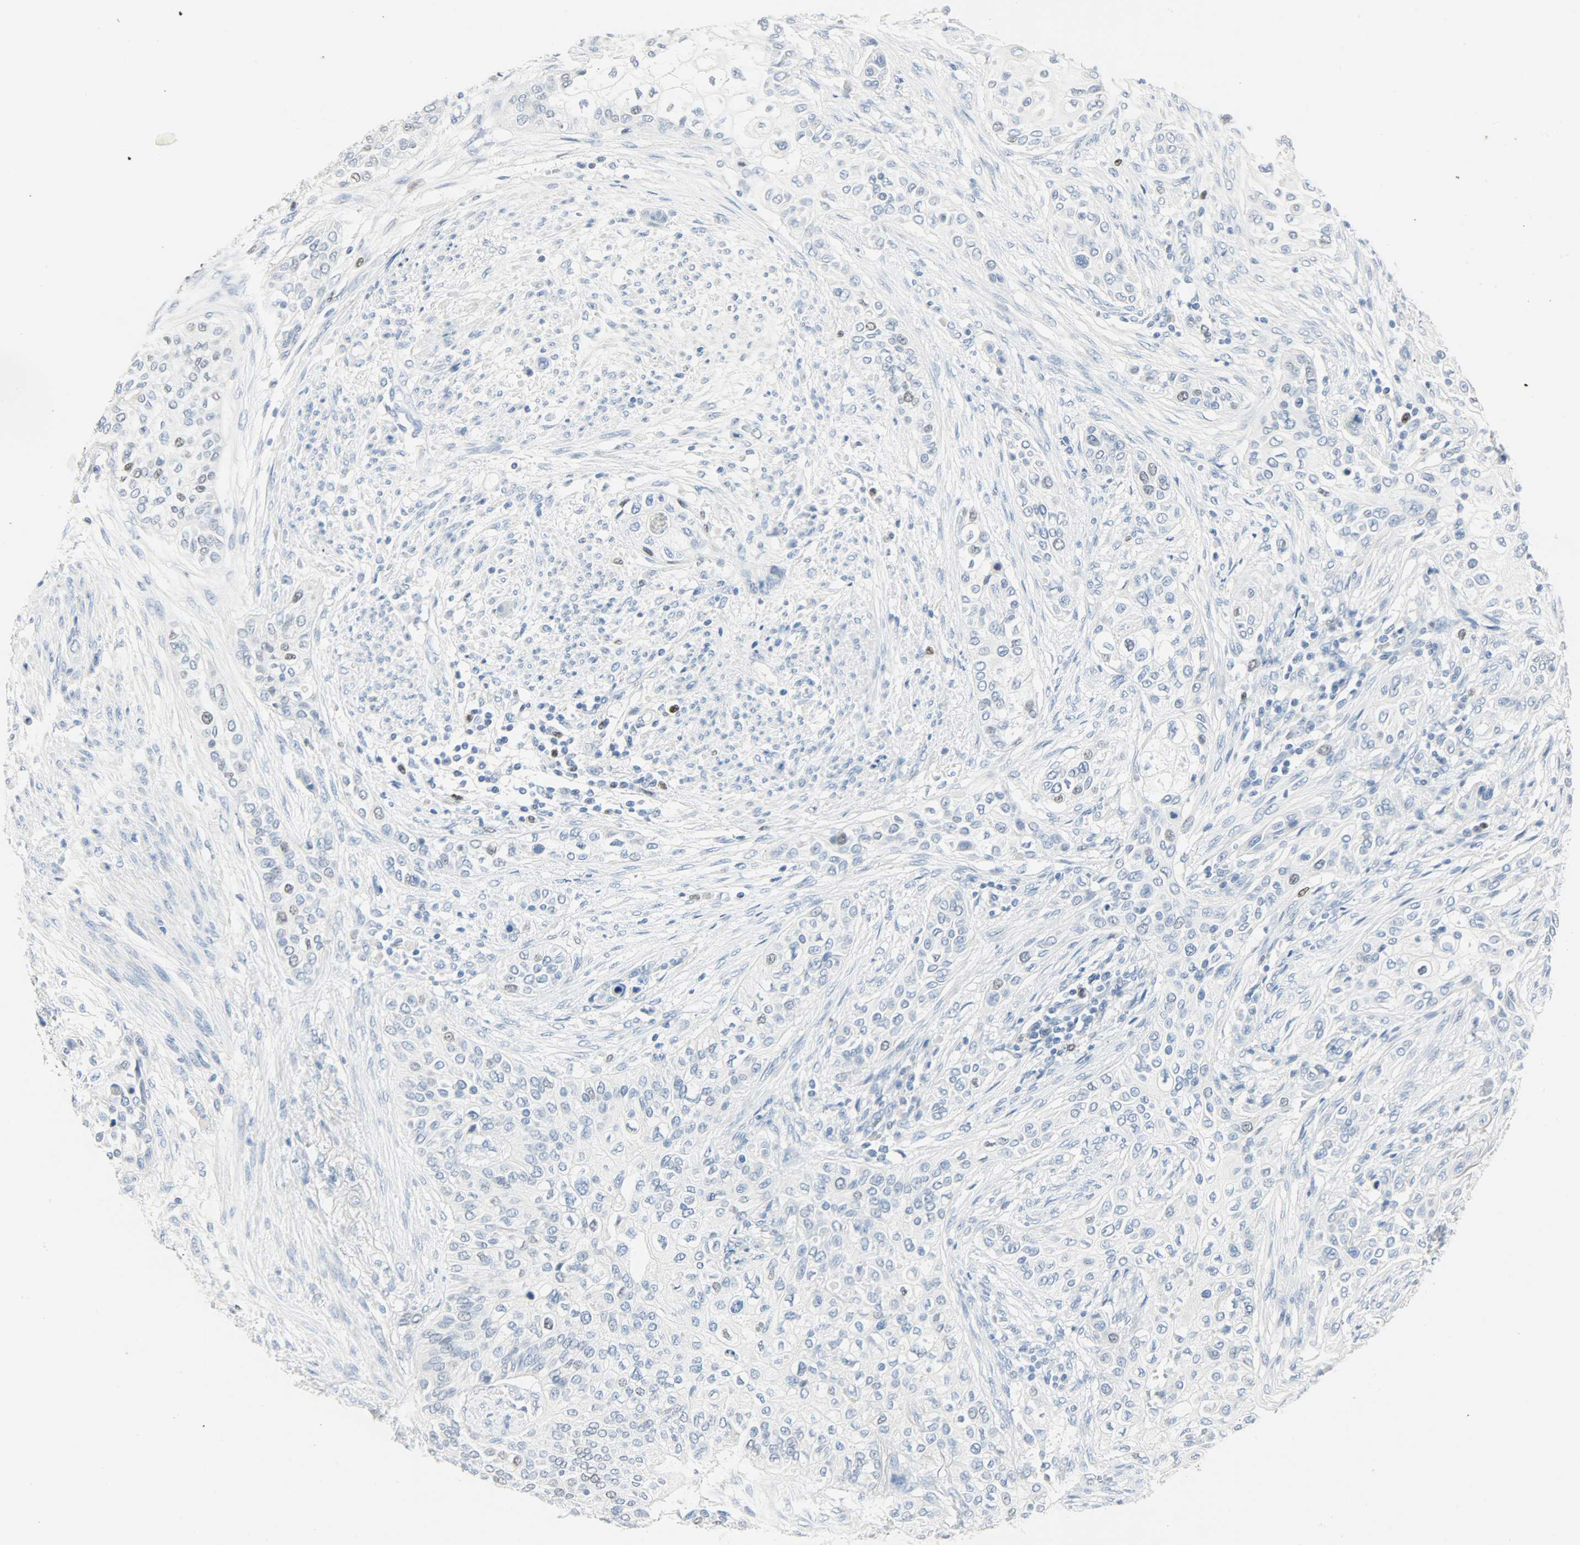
{"staining": {"intensity": "negative", "quantity": "none", "location": "none"}, "tissue": "urothelial cancer", "cell_type": "Tumor cells", "image_type": "cancer", "snomed": [{"axis": "morphology", "description": "Urothelial carcinoma, High grade"}, {"axis": "topography", "description": "Urinary bladder"}], "caption": "An immunohistochemistry (IHC) histopathology image of urothelial cancer is shown. There is no staining in tumor cells of urothelial cancer.", "gene": "HELLS", "patient": {"sex": "male", "age": 74}}